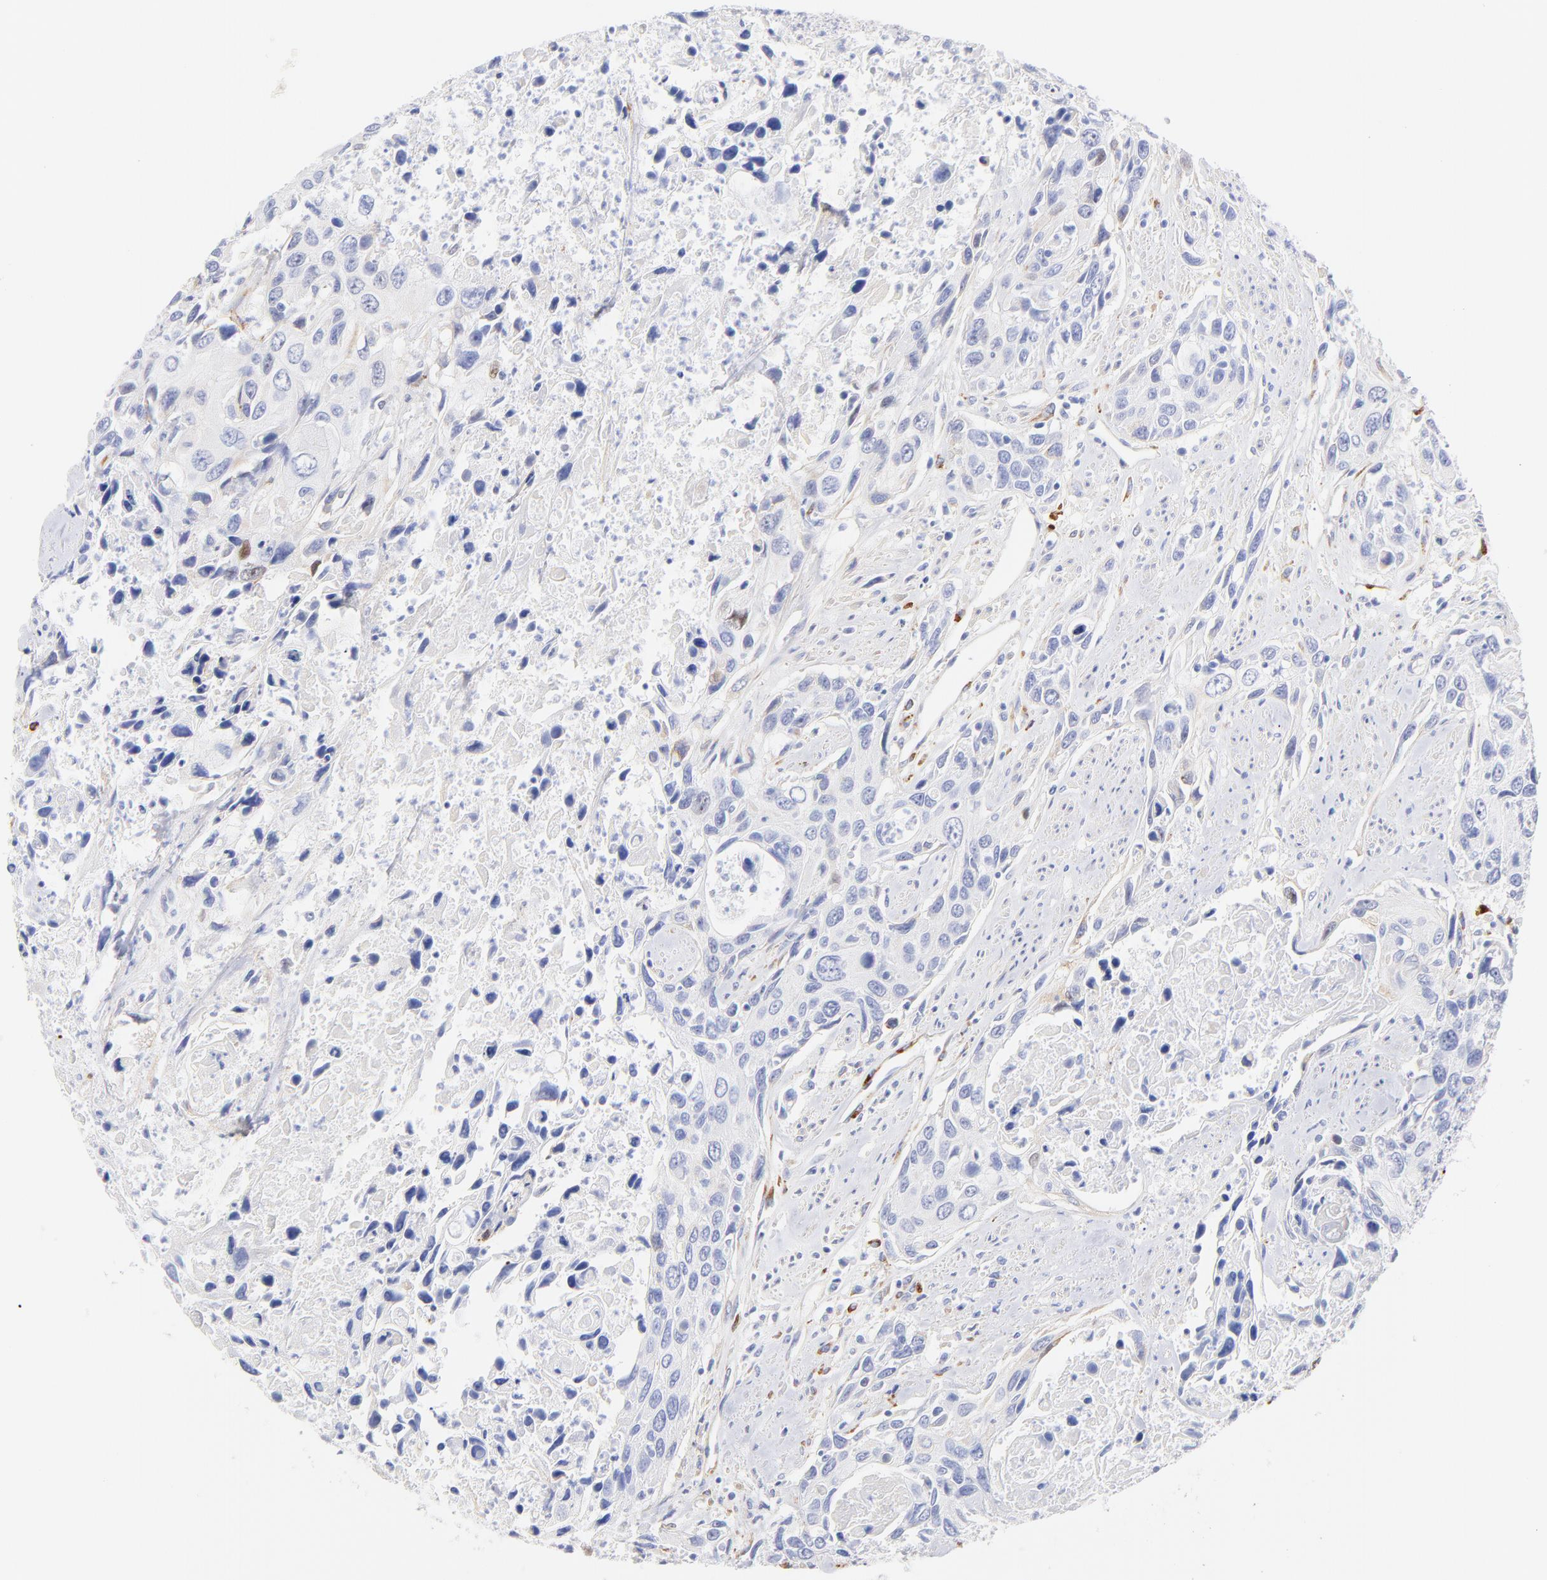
{"staining": {"intensity": "negative", "quantity": "none", "location": "none"}, "tissue": "urothelial cancer", "cell_type": "Tumor cells", "image_type": "cancer", "snomed": [{"axis": "morphology", "description": "Urothelial carcinoma, High grade"}, {"axis": "topography", "description": "Urinary bladder"}], "caption": "Tumor cells are negative for brown protein staining in urothelial cancer.", "gene": "C1QTNF6", "patient": {"sex": "male", "age": 71}}